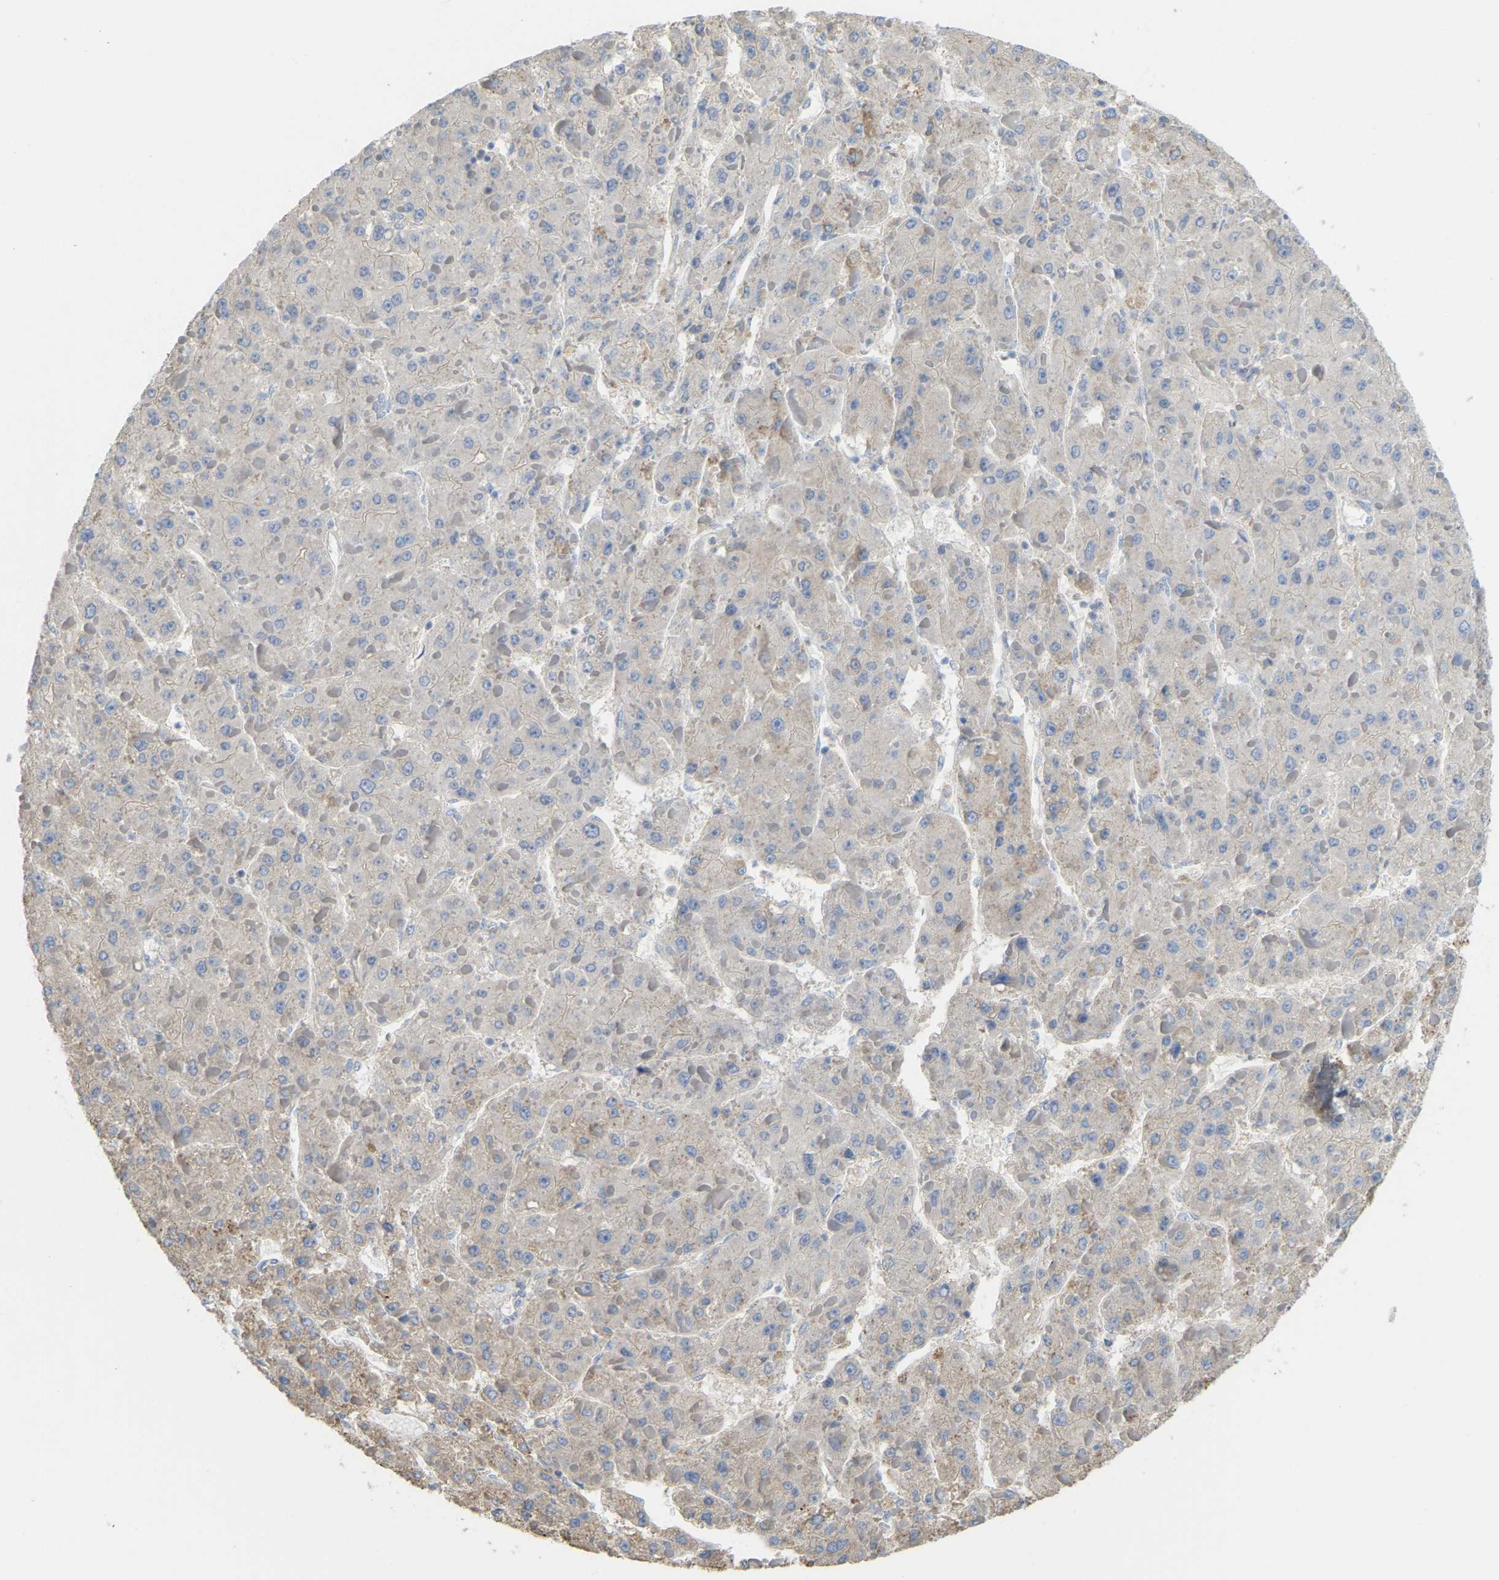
{"staining": {"intensity": "negative", "quantity": "none", "location": "none"}, "tissue": "liver cancer", "cell_type": "Tumor cells", "image_type": "cancer", "snomed": [{"axis": "morphology", "description": "Carcinoma, Hepatocellular, NOS"}, {"axis": "topography", "description": "Liver"}], "caption": "A high-resolution histopathology image shows IHC staining of liver cancer (hepatocellular carcinoma), which shows no significant positivity in tumor cells.", "gene": "SERPINB5", "patient": {"sex": "female", "age": 73}}